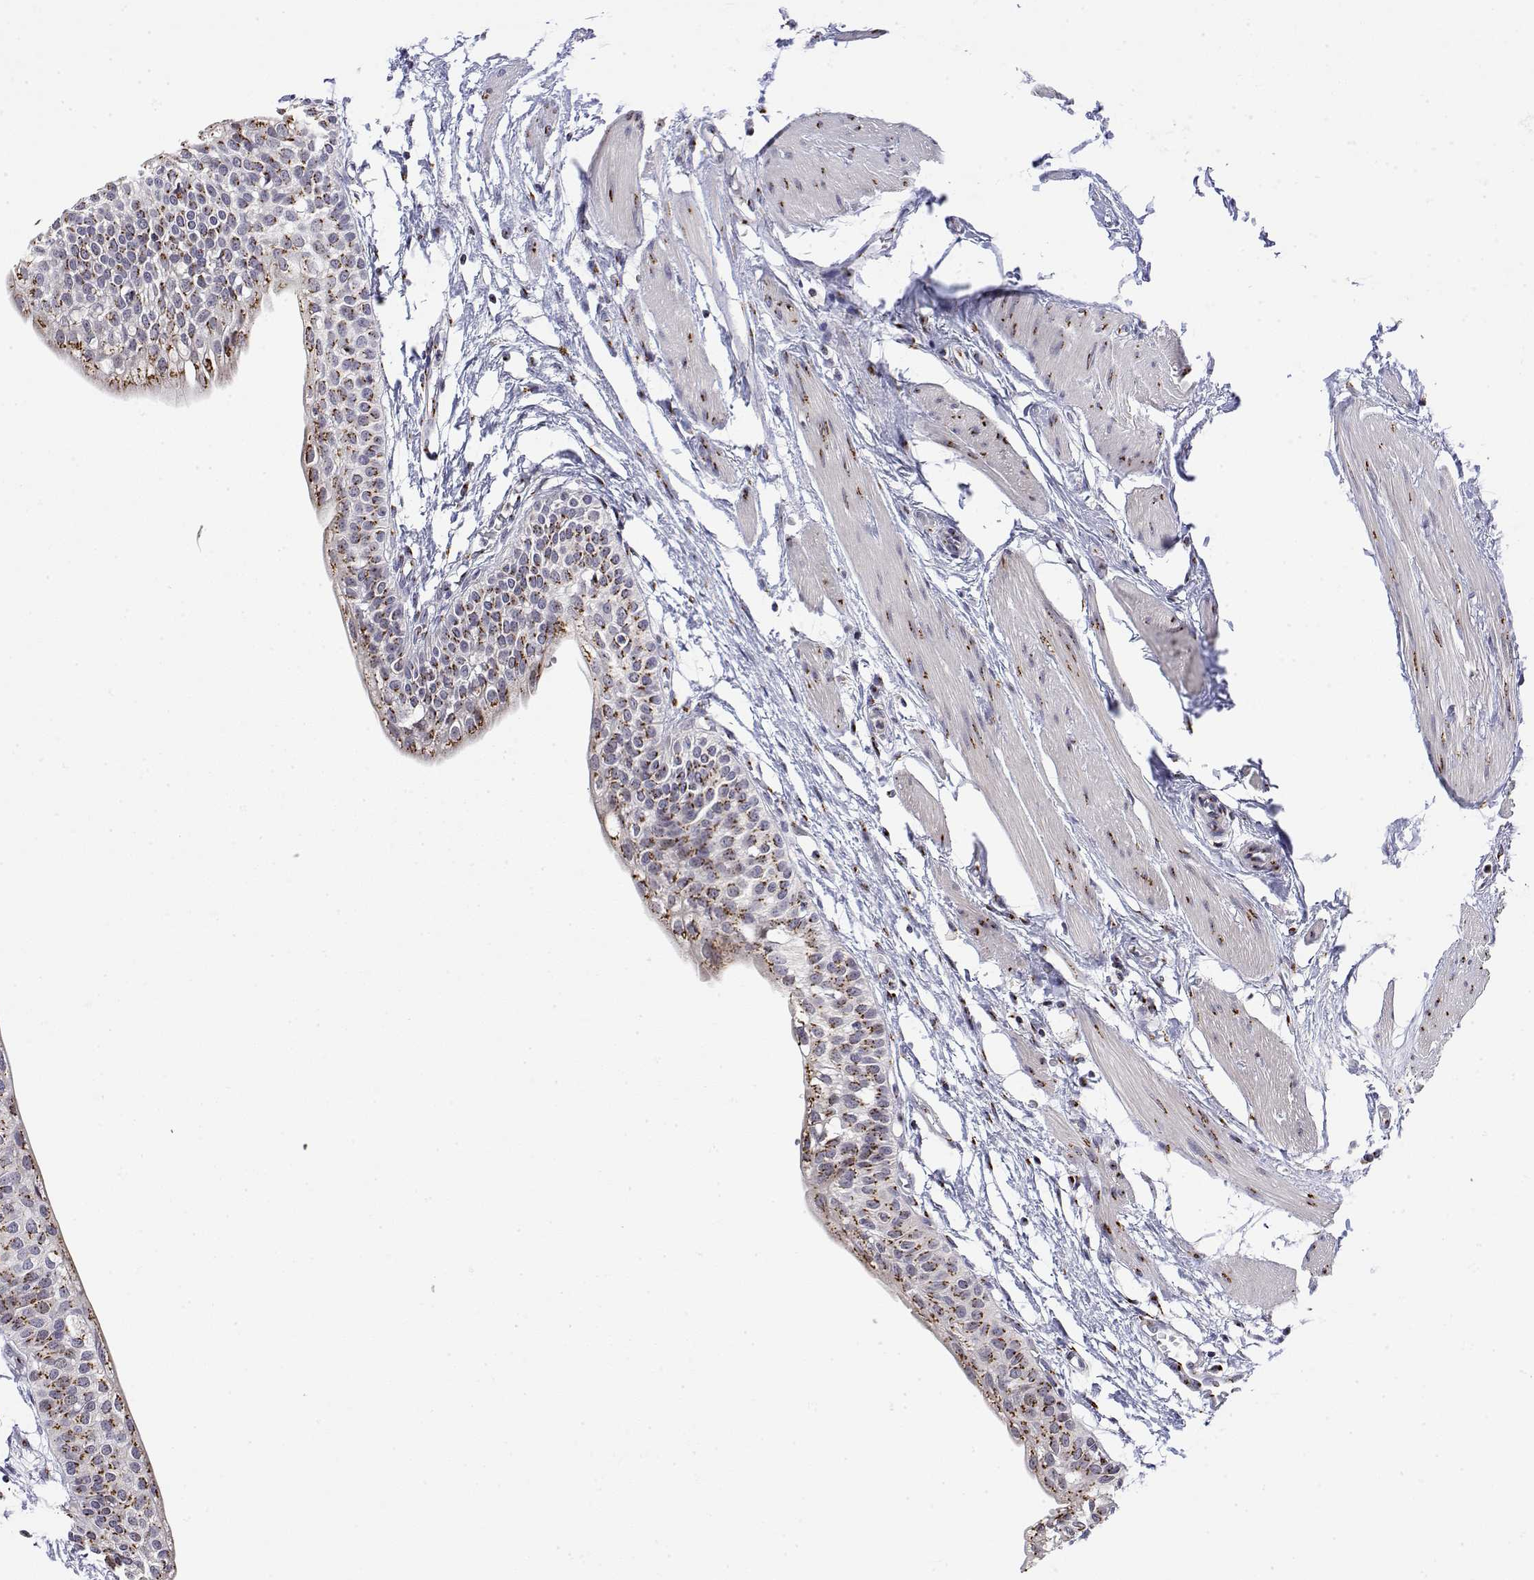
{"staining": {"intensity": "strong", "quantity": ">75%", "location": "cytoplasmic/membranous"}, "tissue": "urinary bladder", "cell_type": "Urothelial cells", "image_type": "normal", "snomed": [{"axis": "morphology", "description": "Normal tissue, NOS"}, {"axis": "topography", "description": "Urinary bladder"}, {"axis": "topography", "description": "Peripheral nerve tissue"}], "caption": "The immunohistochemical stain highlights strong cytoplasmic/membranous expression in urothelial cells of unremarkable urinary bladder.", "gene": "YIPF3", "patient": {"sex": "male", "age": 55}}